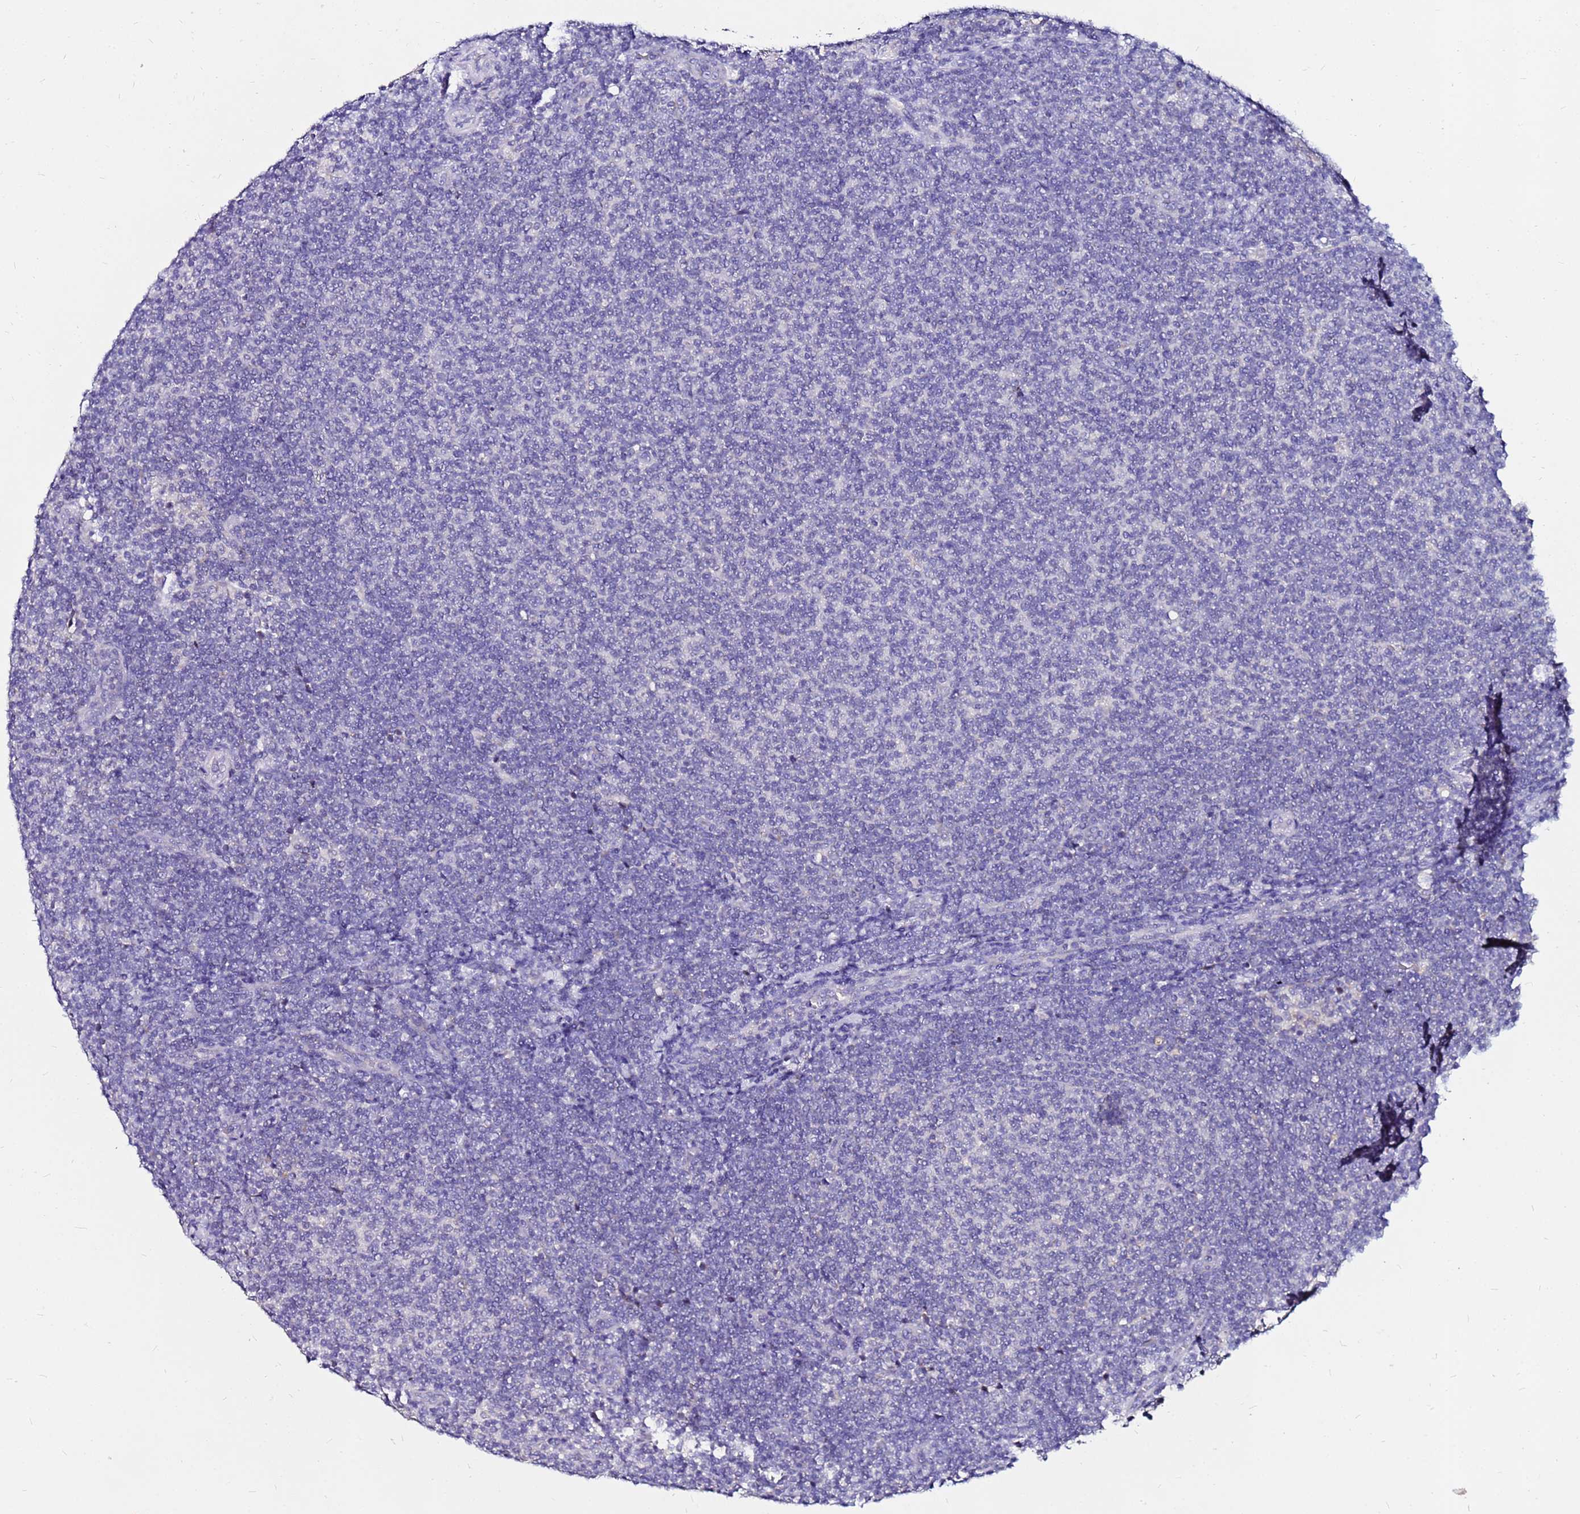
{"staining": {"intensity": "negative", "quantity": "none", "location": "none"}, "tissue": "lymphoma", "cell_type": "Tumor cells", "image_type": "cancer", "snomed": [{"axis": "morphology", "description": "Malignant lymphoma, non-Hodgkin's type, Low grade"}, {"axis": "topography", "description": "Lymph node"}], "caption": "Immunohistochemistry micrograph of neoplastic tissue: human lymphoma stained with DAB (3,3'-diaminobenzidine) exhibits no significant protein staining in tumor cells.", "gene": "FAM183A", "patient": {"sex": "male", "age": 66}}